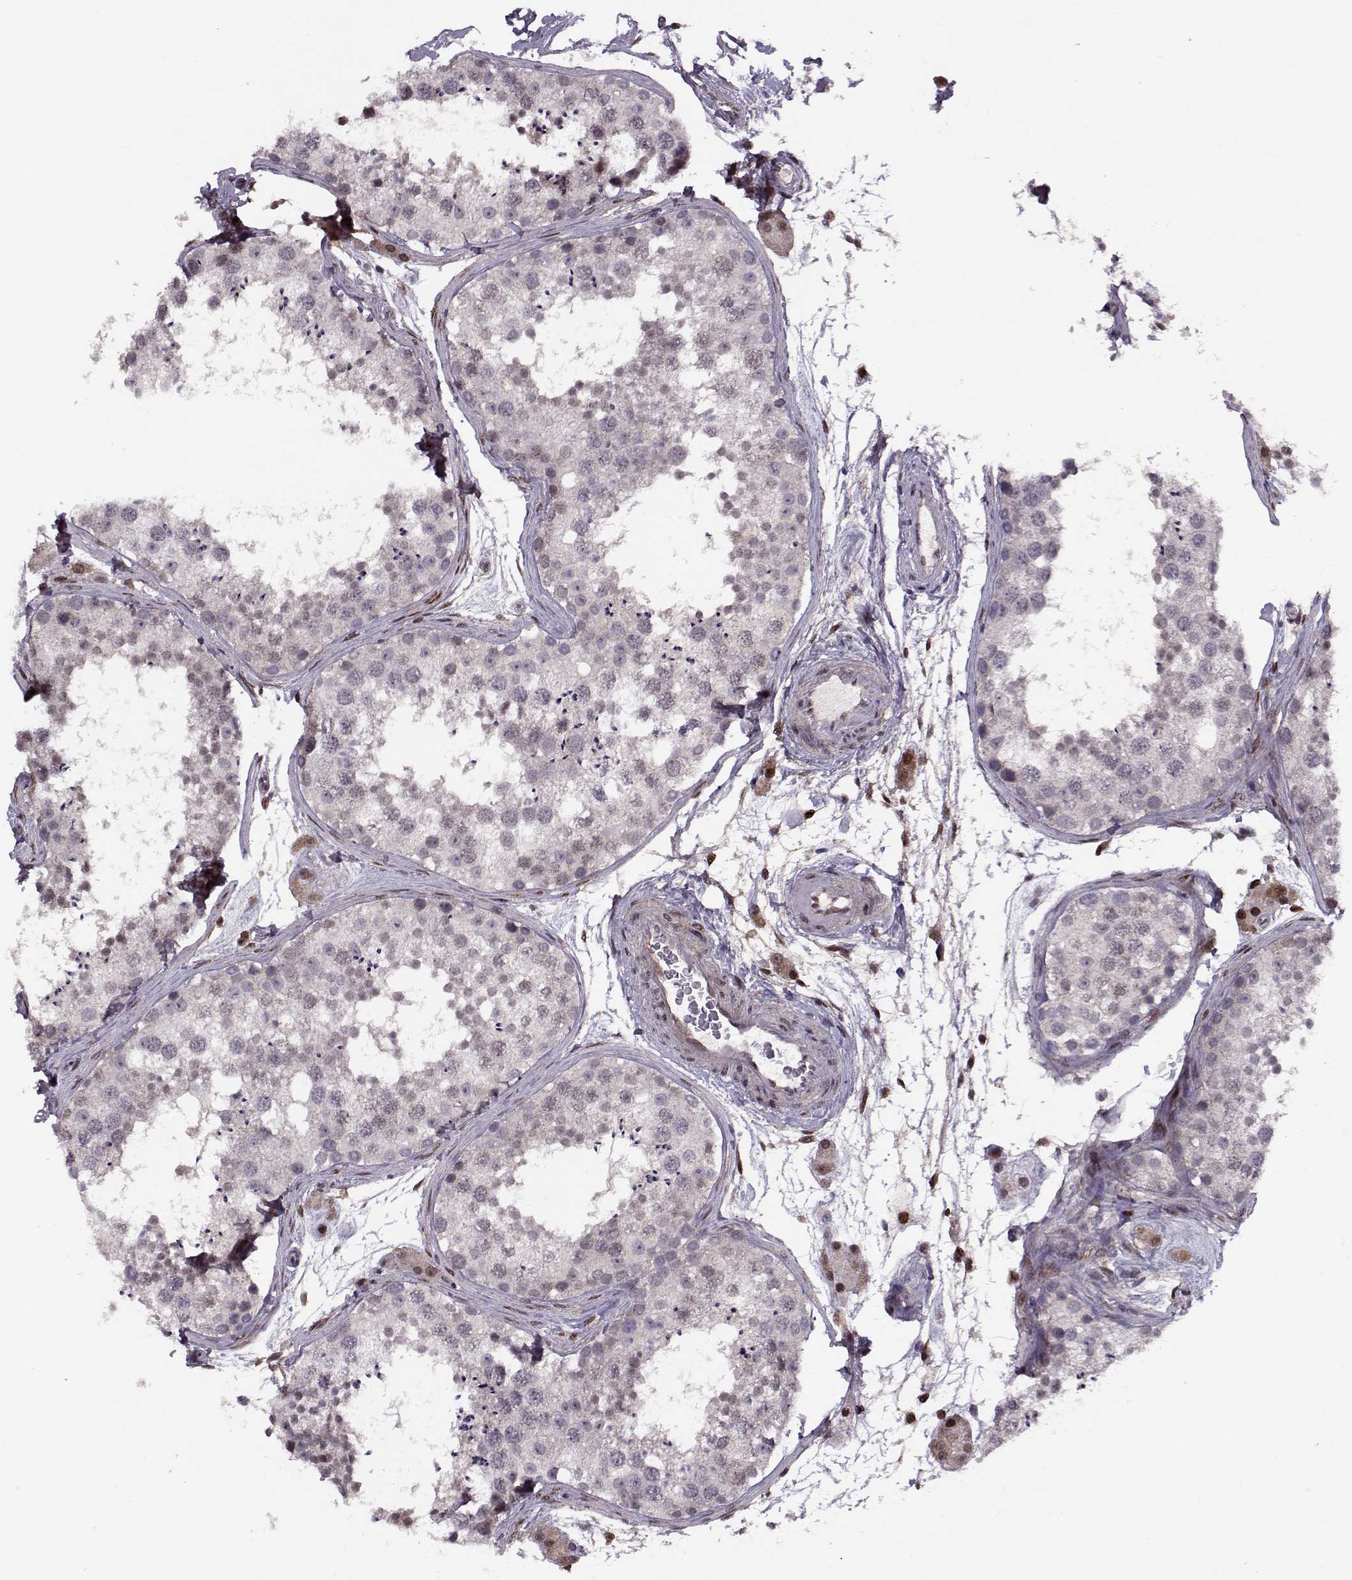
{"staining": {"intensity": "negative", "quantity": "none", "location": "none"}, "tissue": "testis", "cell_type": "Cells in seminiferous ducts", "image_type": "normal", "snomed": [{"axis": "morphology", "description": "Normal tissue, NOS"}, {"axis": "topography", "description": "Testis"}], "caption": "An IHC photomicrograph of normal testis is shown. There is no staining in cells in seminiferous ducts of testis. (Brightfield microscopy of DAB immunohistochemistry (IHC) at high magnification).", "gene": "CDK4", "patient": {"sex": "male", "age": 41}}